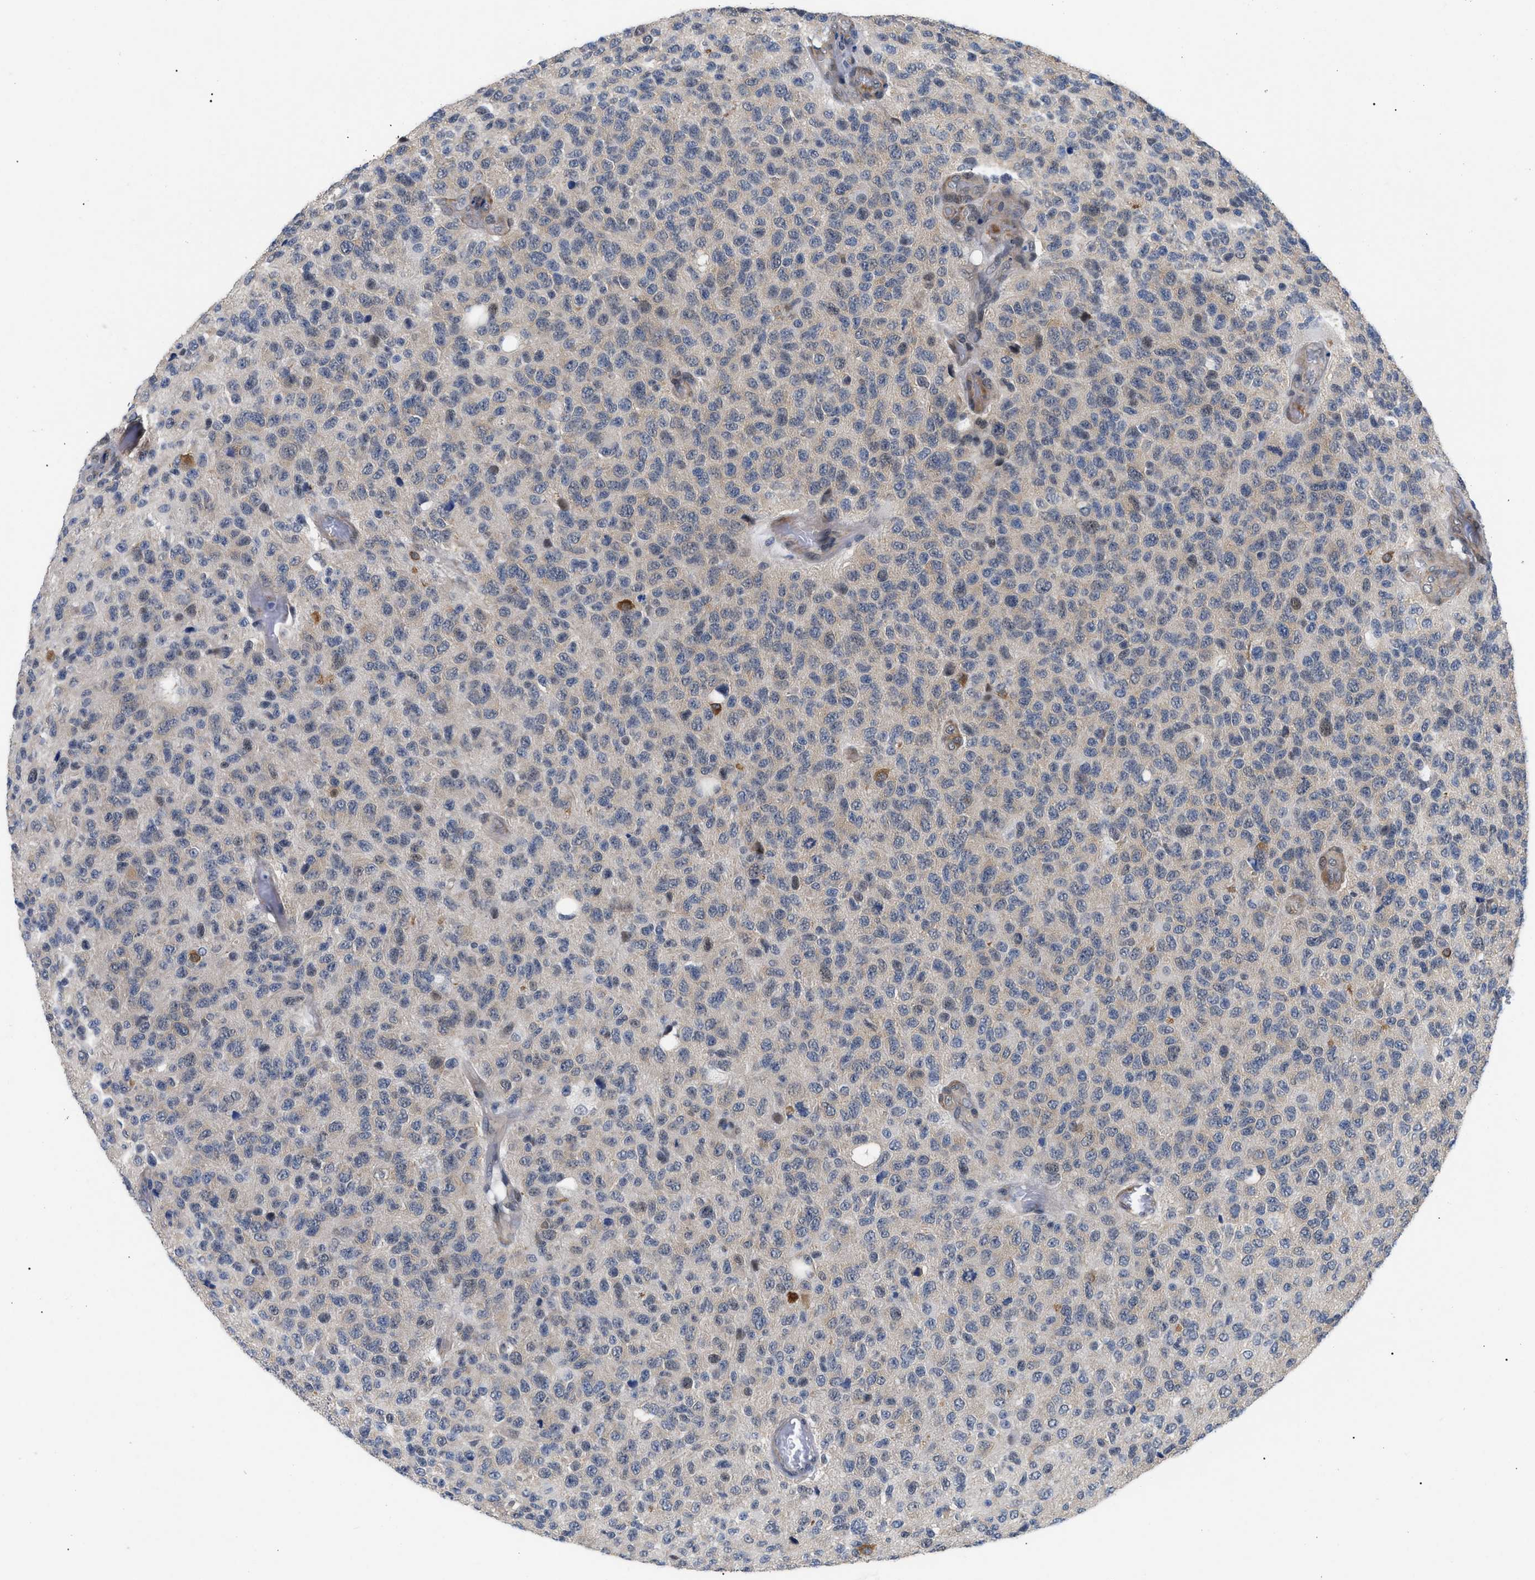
{"staining": {"intensity": "negative", "quantity": "none", "location": "none"}, "tissue": "glioma", "cell_type": "Tumor cells", "image_type": "cancer", "snomed": [{"axis": "morphology", "description": "Glioma, malignant, High grade"}, {"axis": "topography", "description": "pancreas cauda"}], "caption": "Immunohistochemistry (IHC) of high-grade glioma (malignant) demonstrates no expression in tumor cells.", "gene": "GARRE1", "patient": {"sex": "male", "age": 60}}